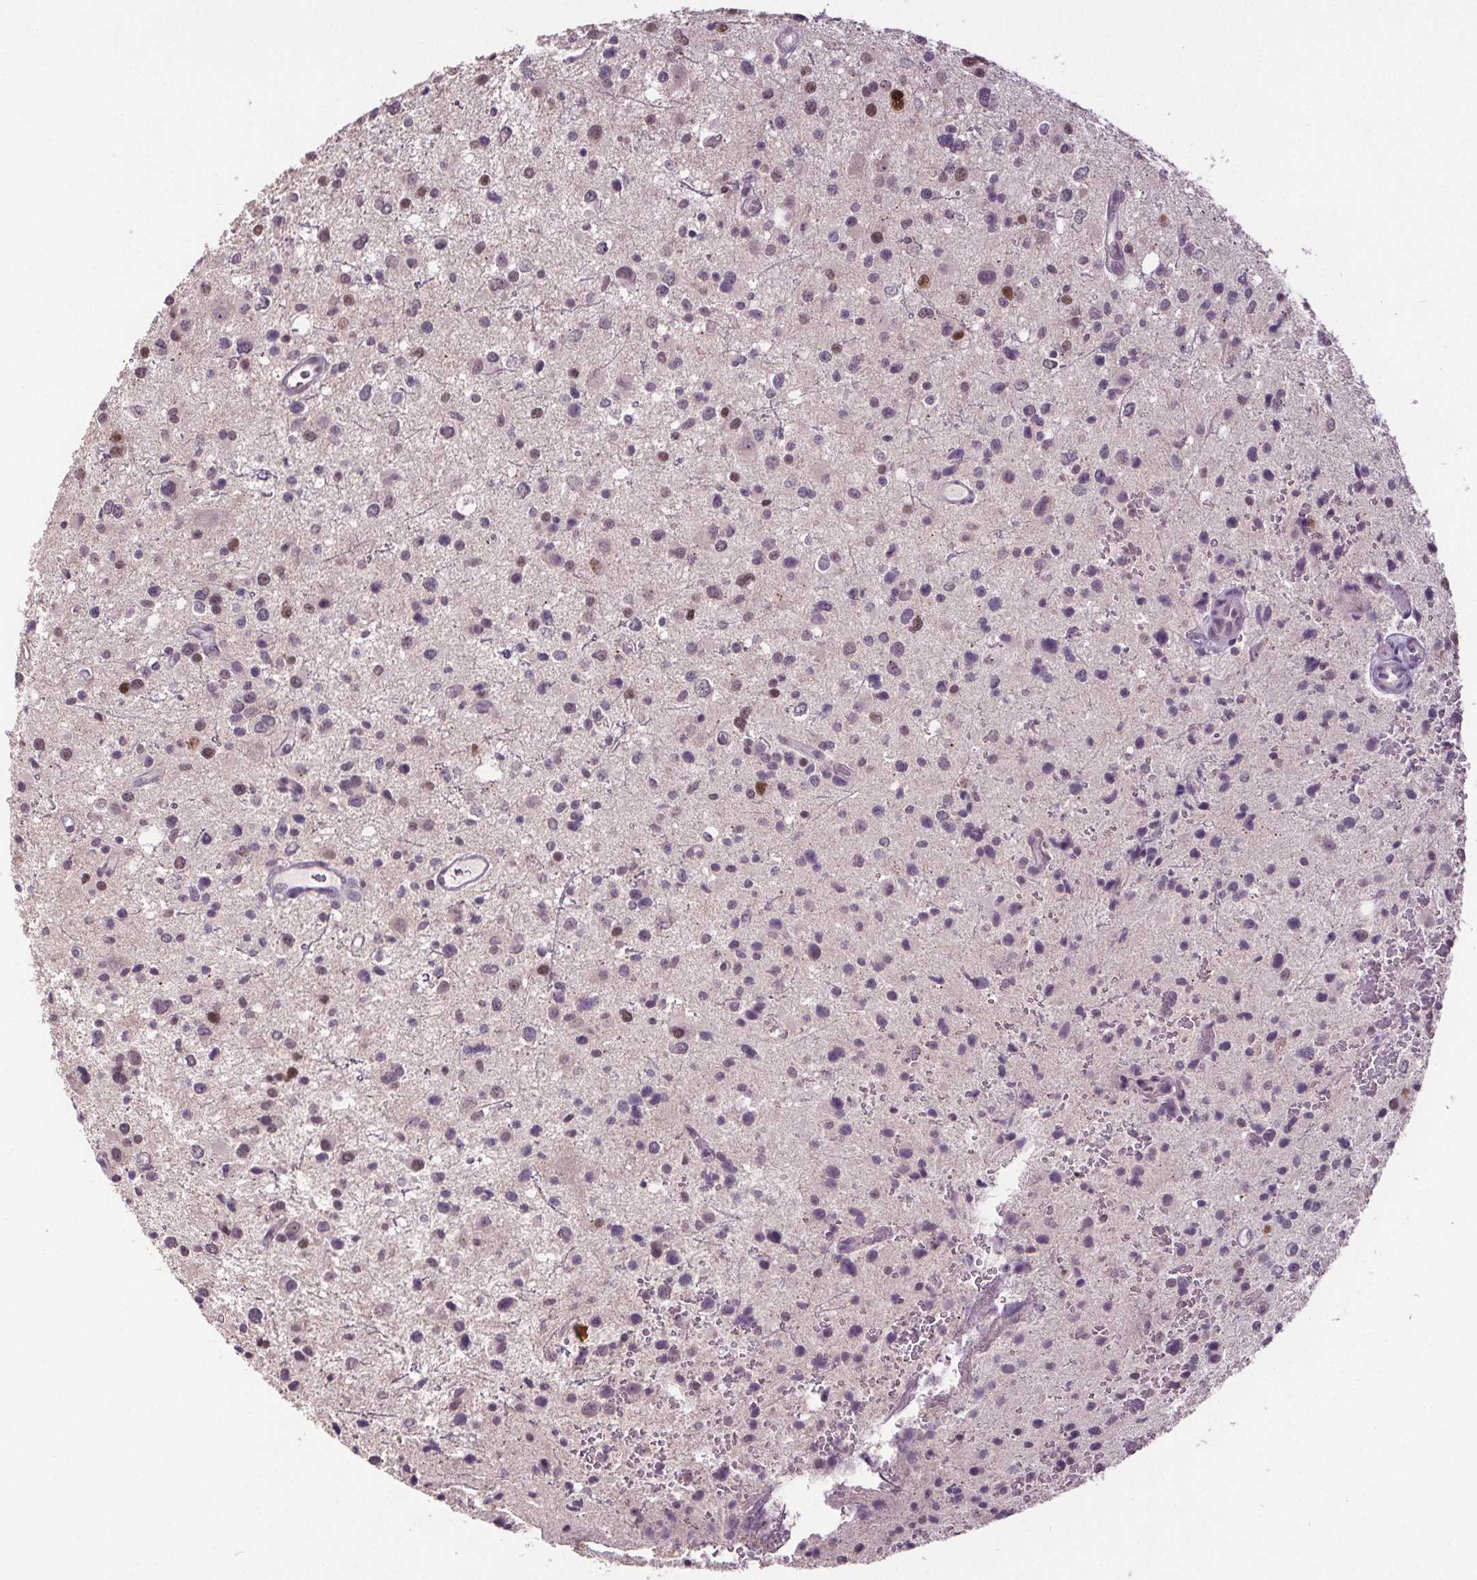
{"staining": {"intensity": "moderate", "quantity": "25%-75%", "location": "nuclear"}, "tissue": "glioma", "cell_type": "Tumor cells", "image_type": "cancer", "snomed": [{"axis": "morphology", "description": "Glioma, malignant, Low grade"}, {"axis": "topography", "description": "Brain"}], "caption": "A photomicrograph of human malignant low-grade glioma stained for a protein demonstrates moderate nuclear brown staining in tumor cells.", "gene": "CENPF", "patient": {"sex": "male", "age": 43}}